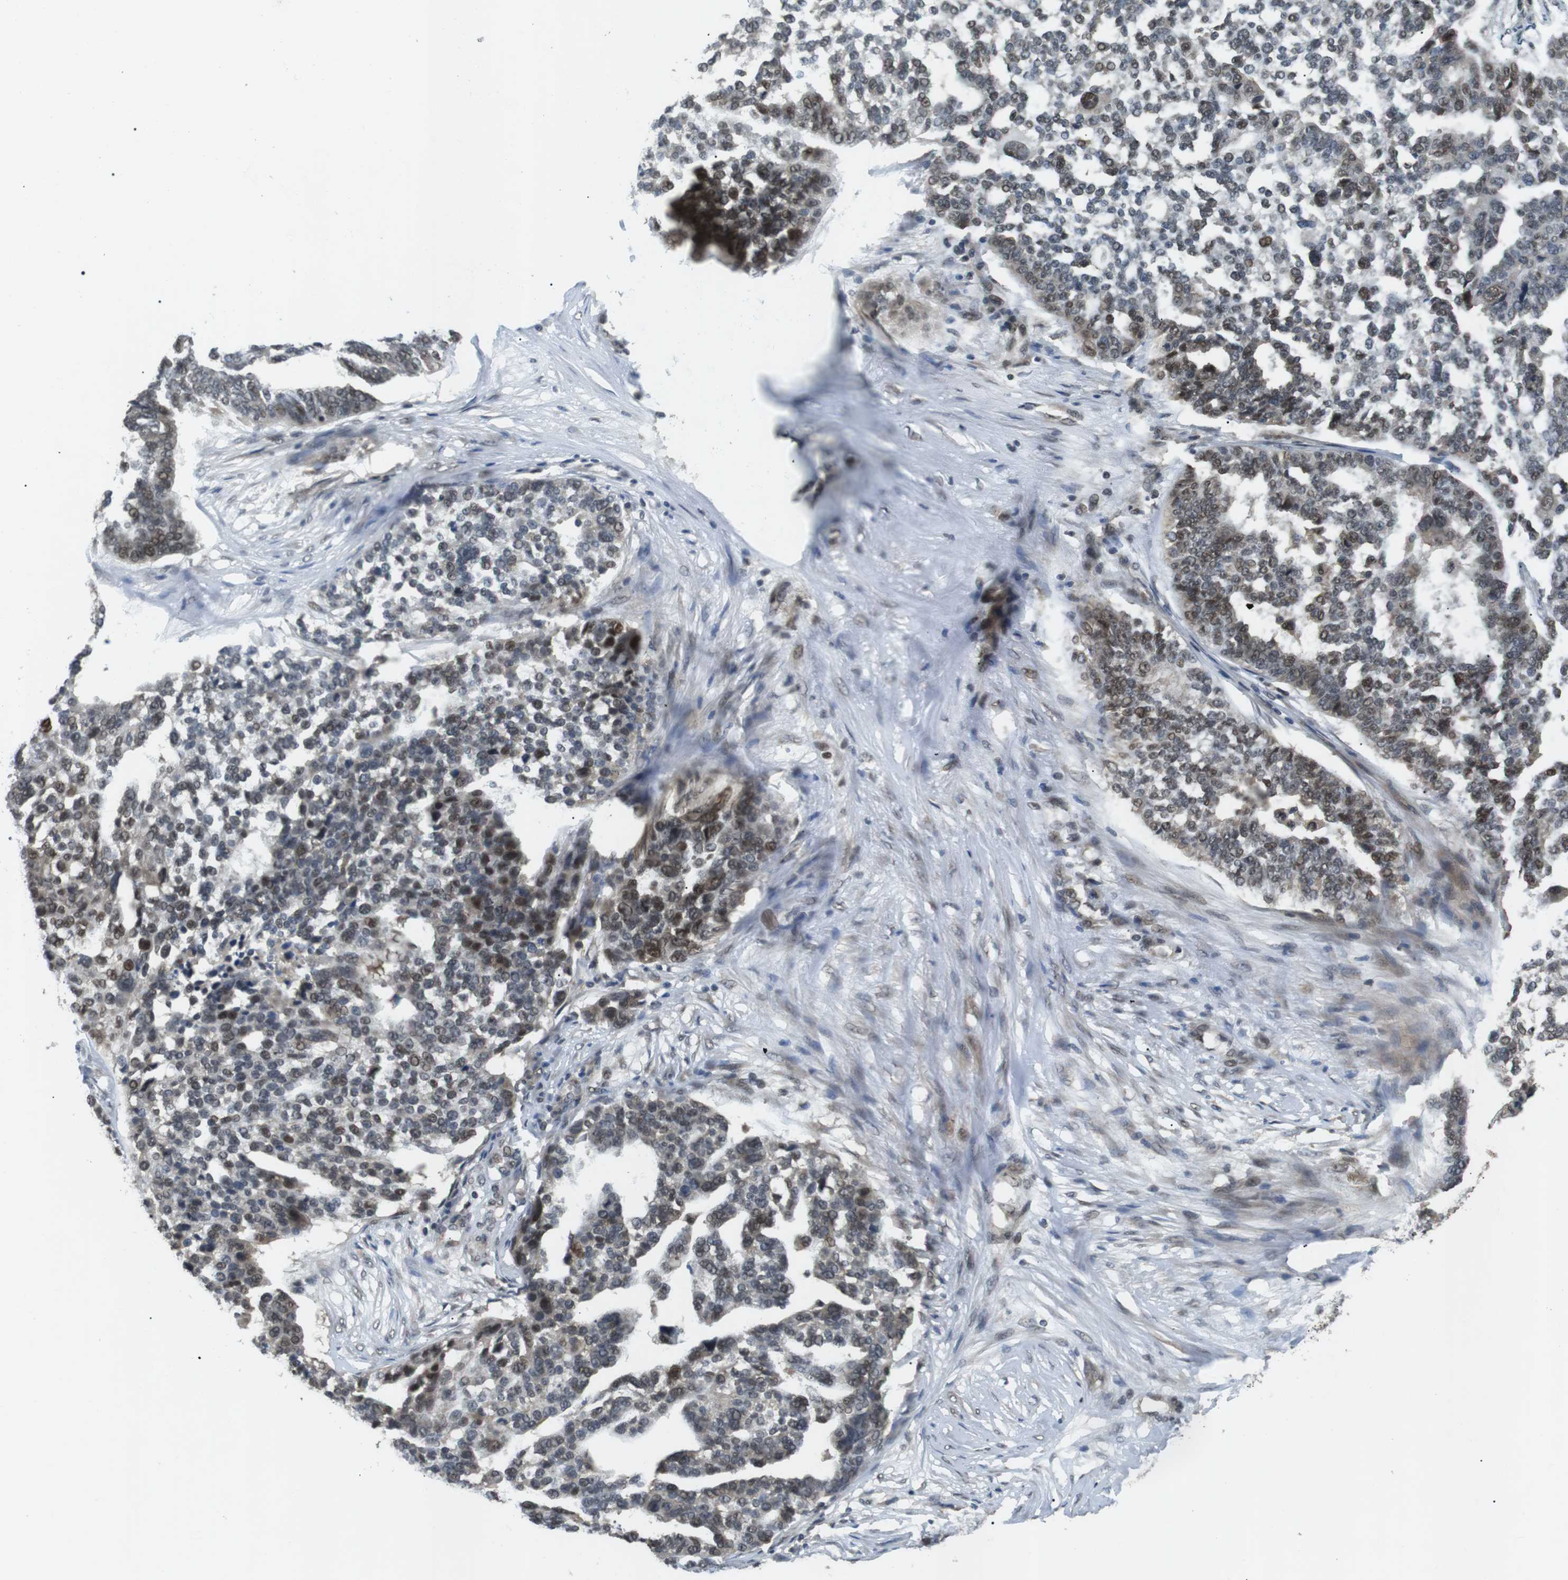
{"staining": {"intensity": "weak", "quantity": "25%-75%", "location": "cytoplasmic/membranous,nuclear"}, "tissue": "ovarian cancer", "cell_type": "Tumor cells", "image_type": "cancer", "snomed": [{"axis": "morphology", "description": "Cystadenocarcinoma, serous, NOS"}, {"axis": "topography", "description": "Ovary"}], "caption": "This histopathology image exhibits ovarian cancer stained with immunohistochemistry to label a protein in brown. The cytoplasmic/membranous and nuclear of tumor cells show weak positivity for the protein. Nuclei are counter-stained blue.", "gene": "ORAI3", "patient": {"sex": "female", "age": 59}}